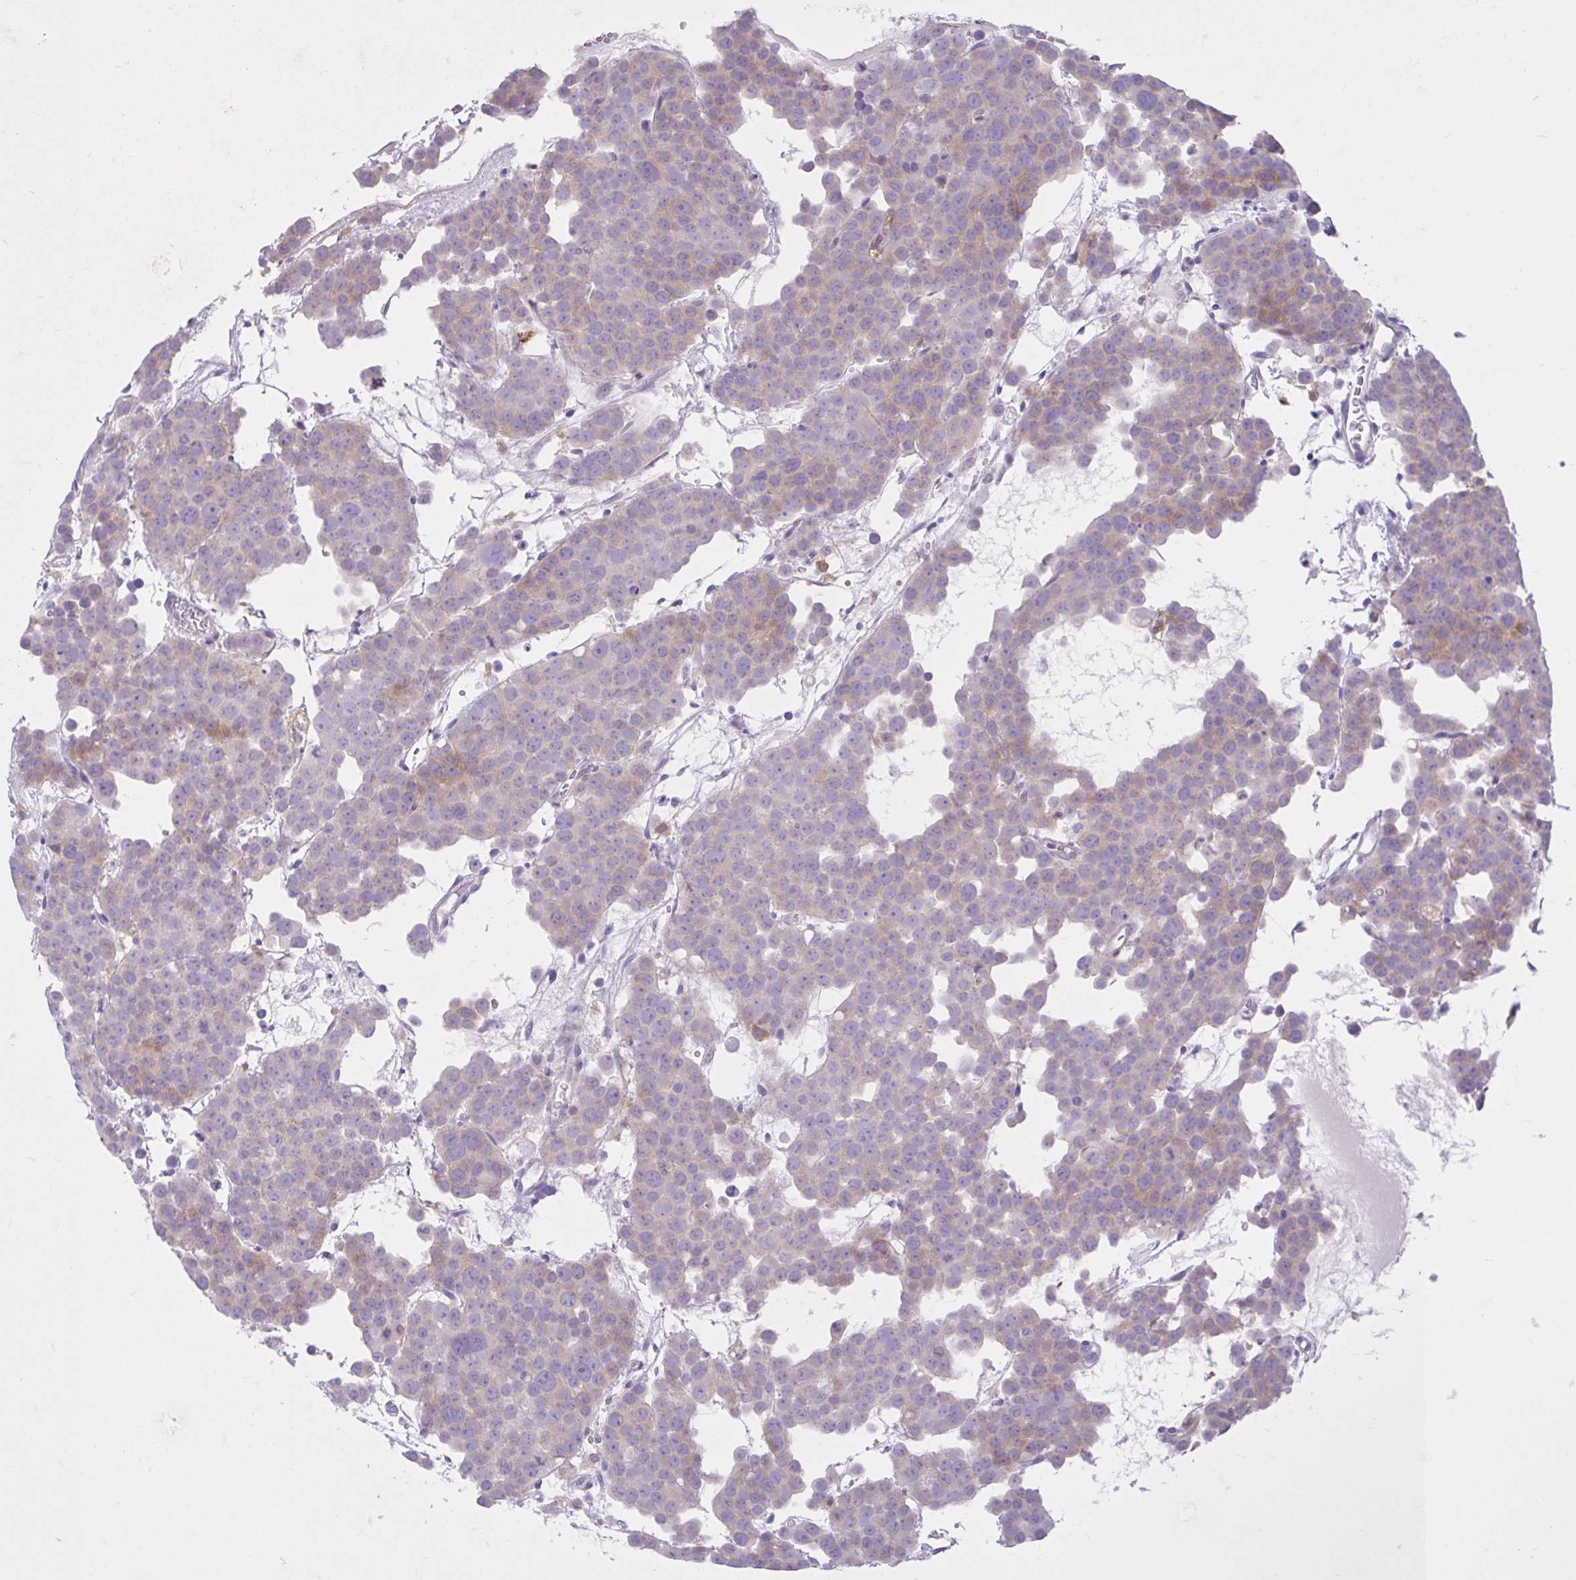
{"staining": {"intensity": "weak", "quantity": "25%-75%", "location": "cytoplasmic/membranous"}, "tissue": "testis cancer", "cell_type": "Tumor cells", "image_type": "cancer", "snomed": [{"axis": "morphology", "description": "Seminoma, NOS"}, {"axis": "topography", "description": "Testis"}], "caption": "A micrograph of testis cancer stained for a protein shows weak cytoplasmic/membranous brown staining in tumor cells.", "gene": "CEP120", "patient": {"sex": "male", "age": 71}}